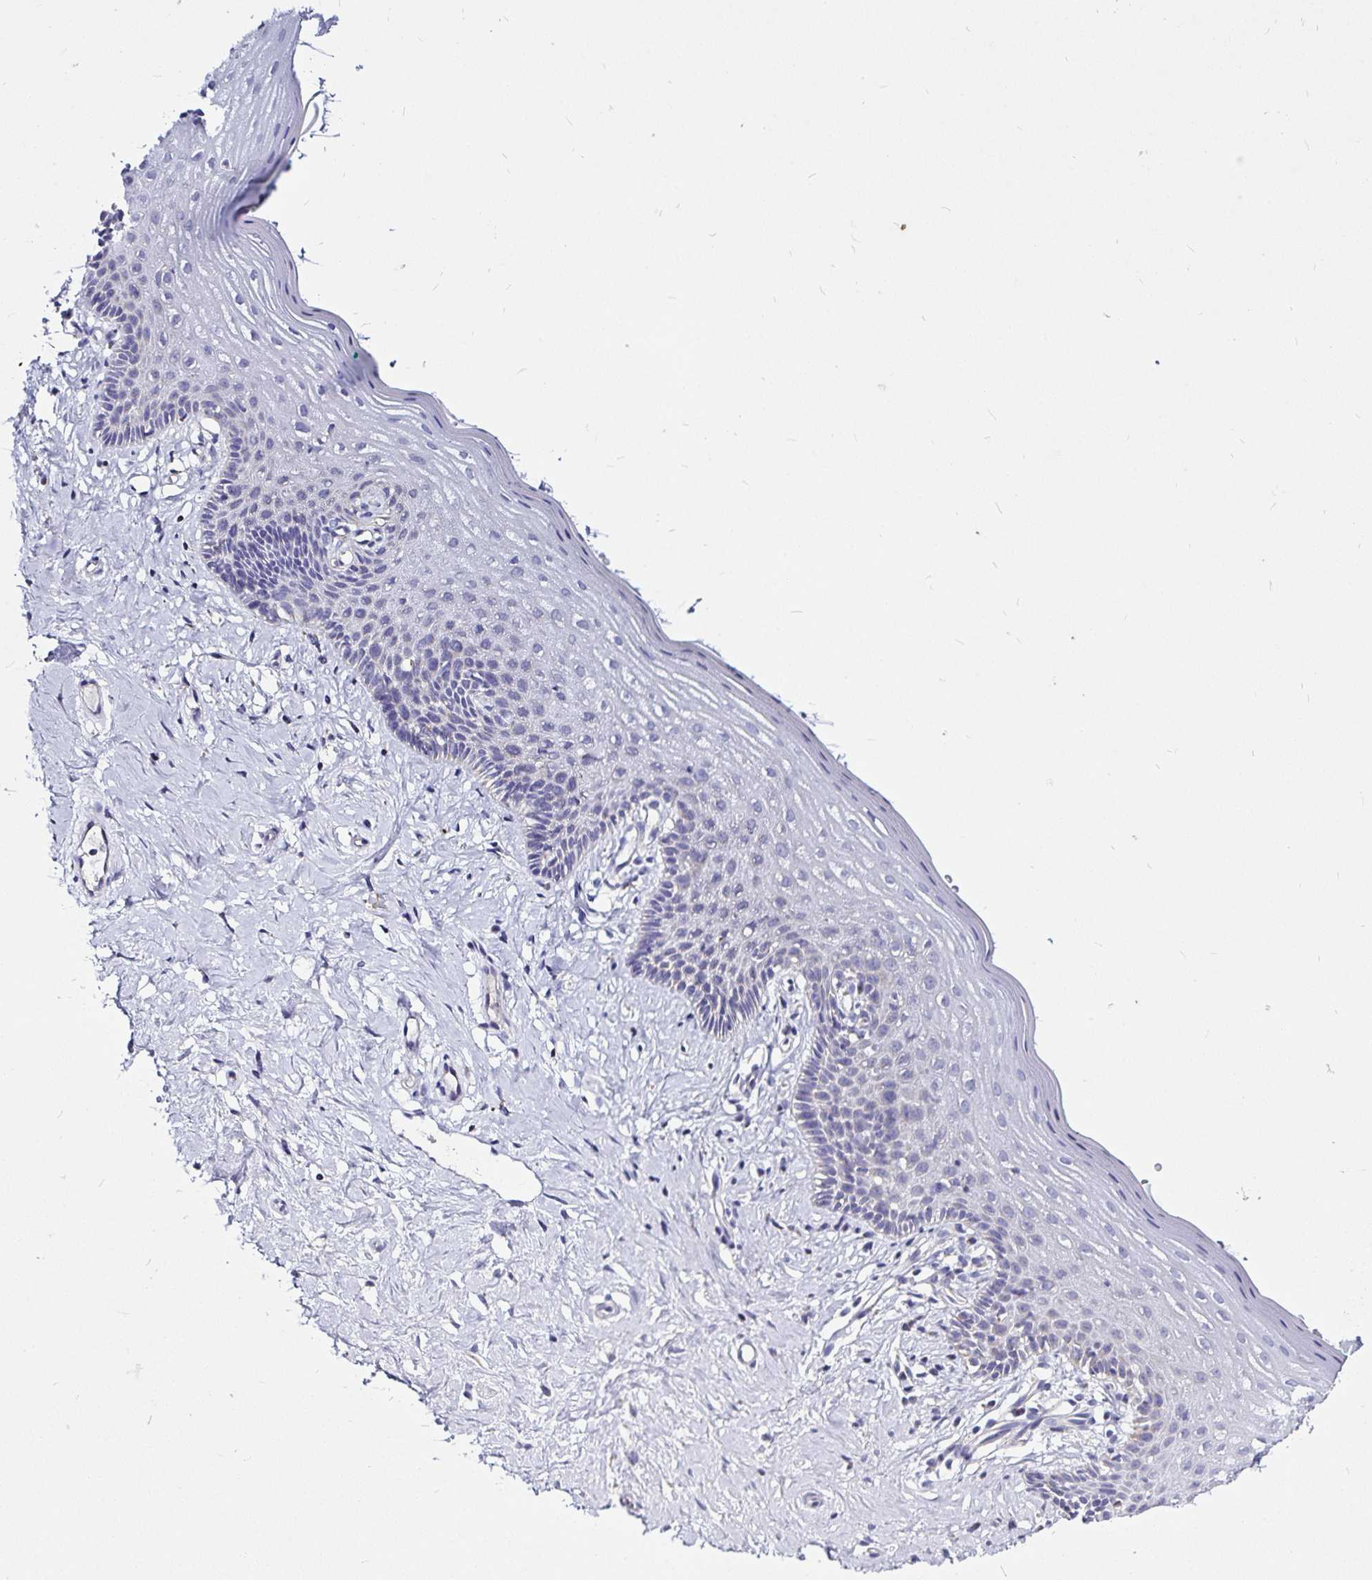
{"staining": {"intensity": "negative", "quantity": "none", "location": "none"}, "tissue": "vagina", "cell_type": "Squamous epithelial cells", "image_type": "normal", "snomed": [{"axis": "morphology", "description": "Normal tissue, NOS"}, {"axis": "topography", "description": "Vagina"}], "caption": "The histopathology image reveals no staining of squamous epithelial cells in unremarkable vagina.", "gene": "PGAM2", "patient": {"sex": "female", "age": 42}}